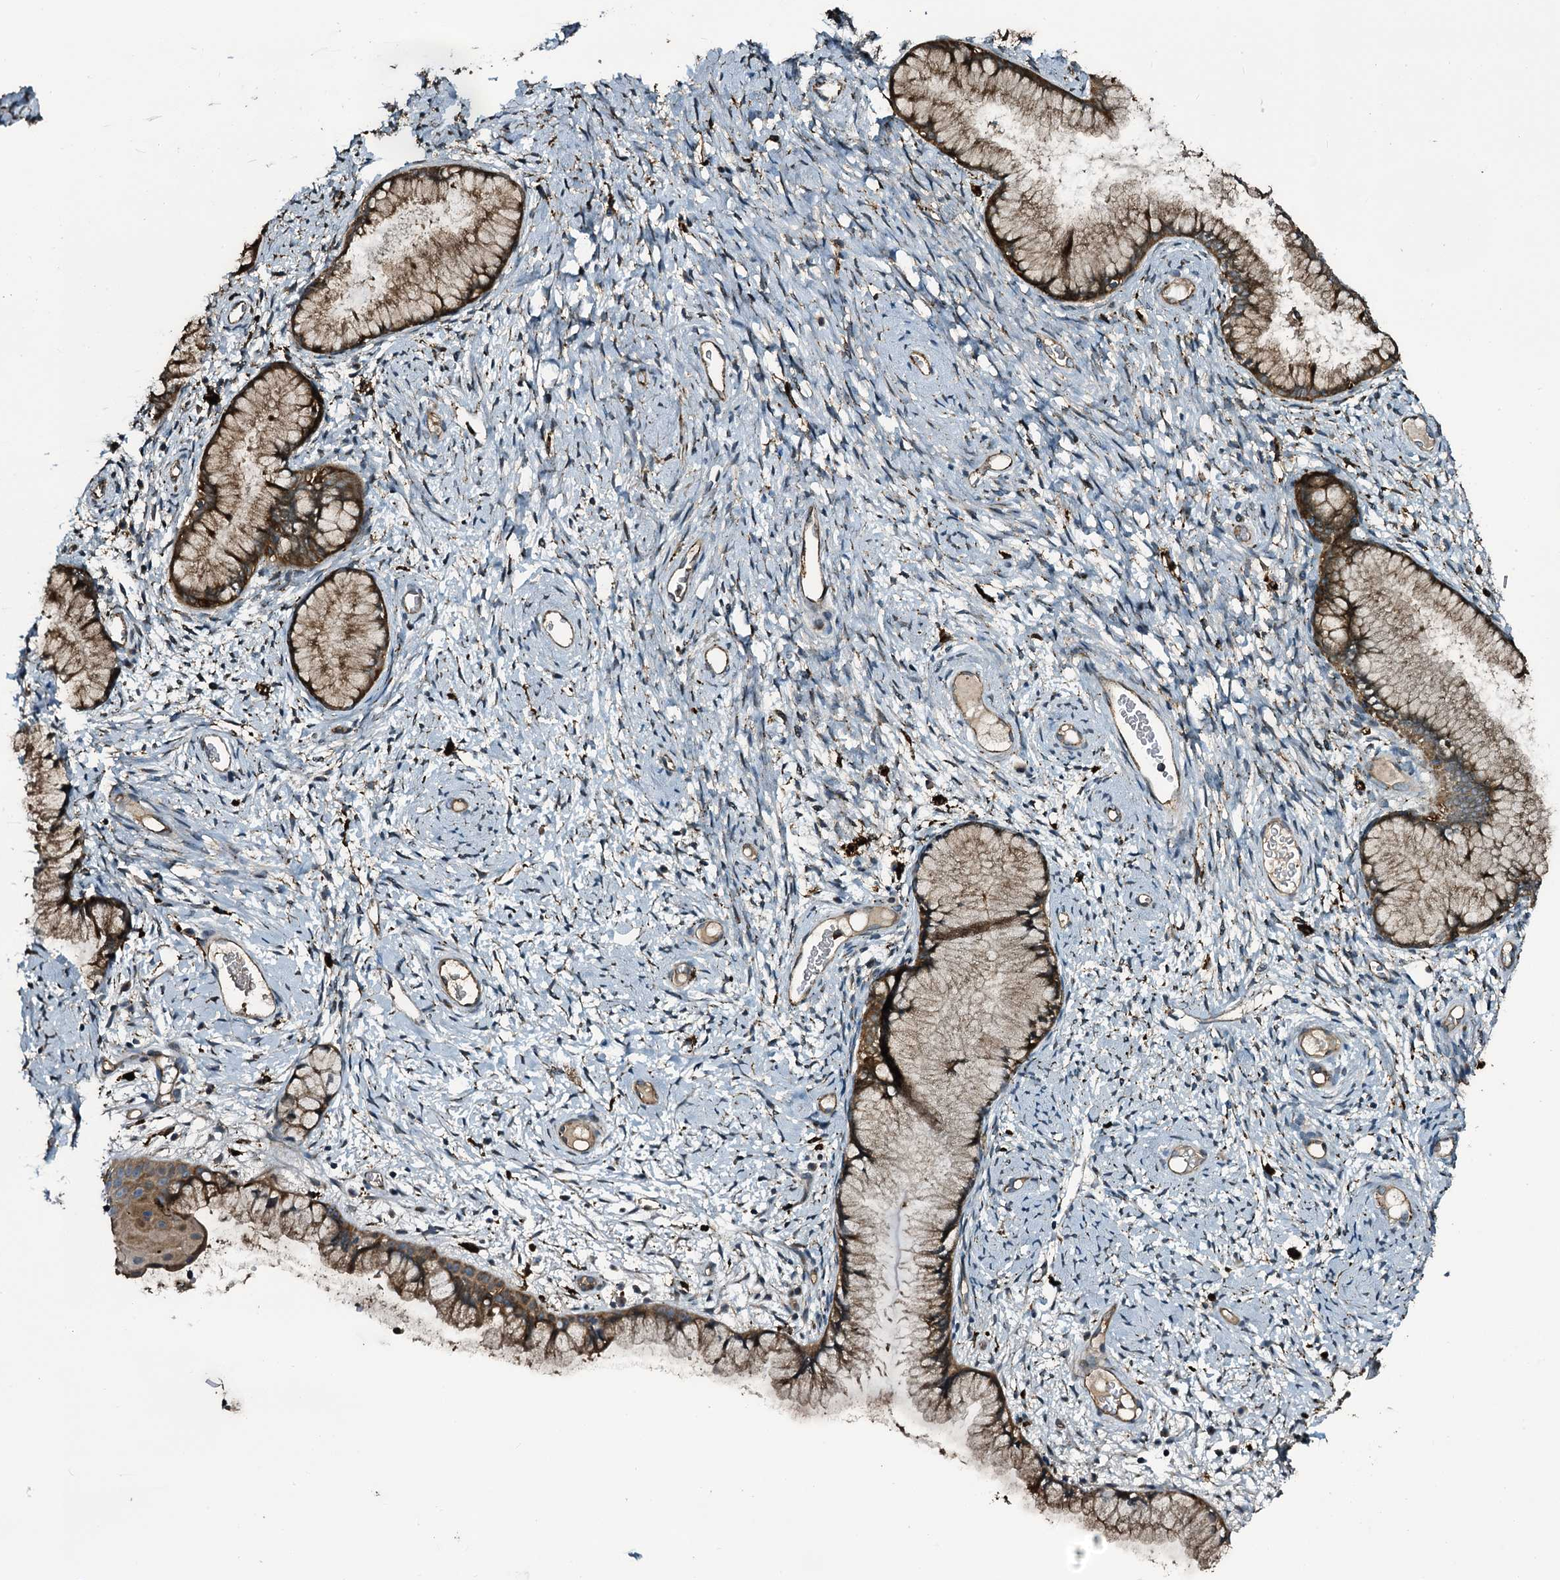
{"staining": {"intensity": "moderate", "quantity": ">75%", "location": "cytoplasmic/membranous"}, "tissue": "cervix", "cell_type": "Glandular cells", "image_type": "normal", "snomed": [{"axis": "morphology", "description": "Normal tissue, NOS"}, {"axis": "topography", "description": "Cervix"}], "caption": "Cervix stained with a brown dye shows moderate cytoplasmic/membranous positive staining in approximately >75% of glandular cells.", "gene": "TPGS2", "patient": {"sex": "female", "age": 42}}